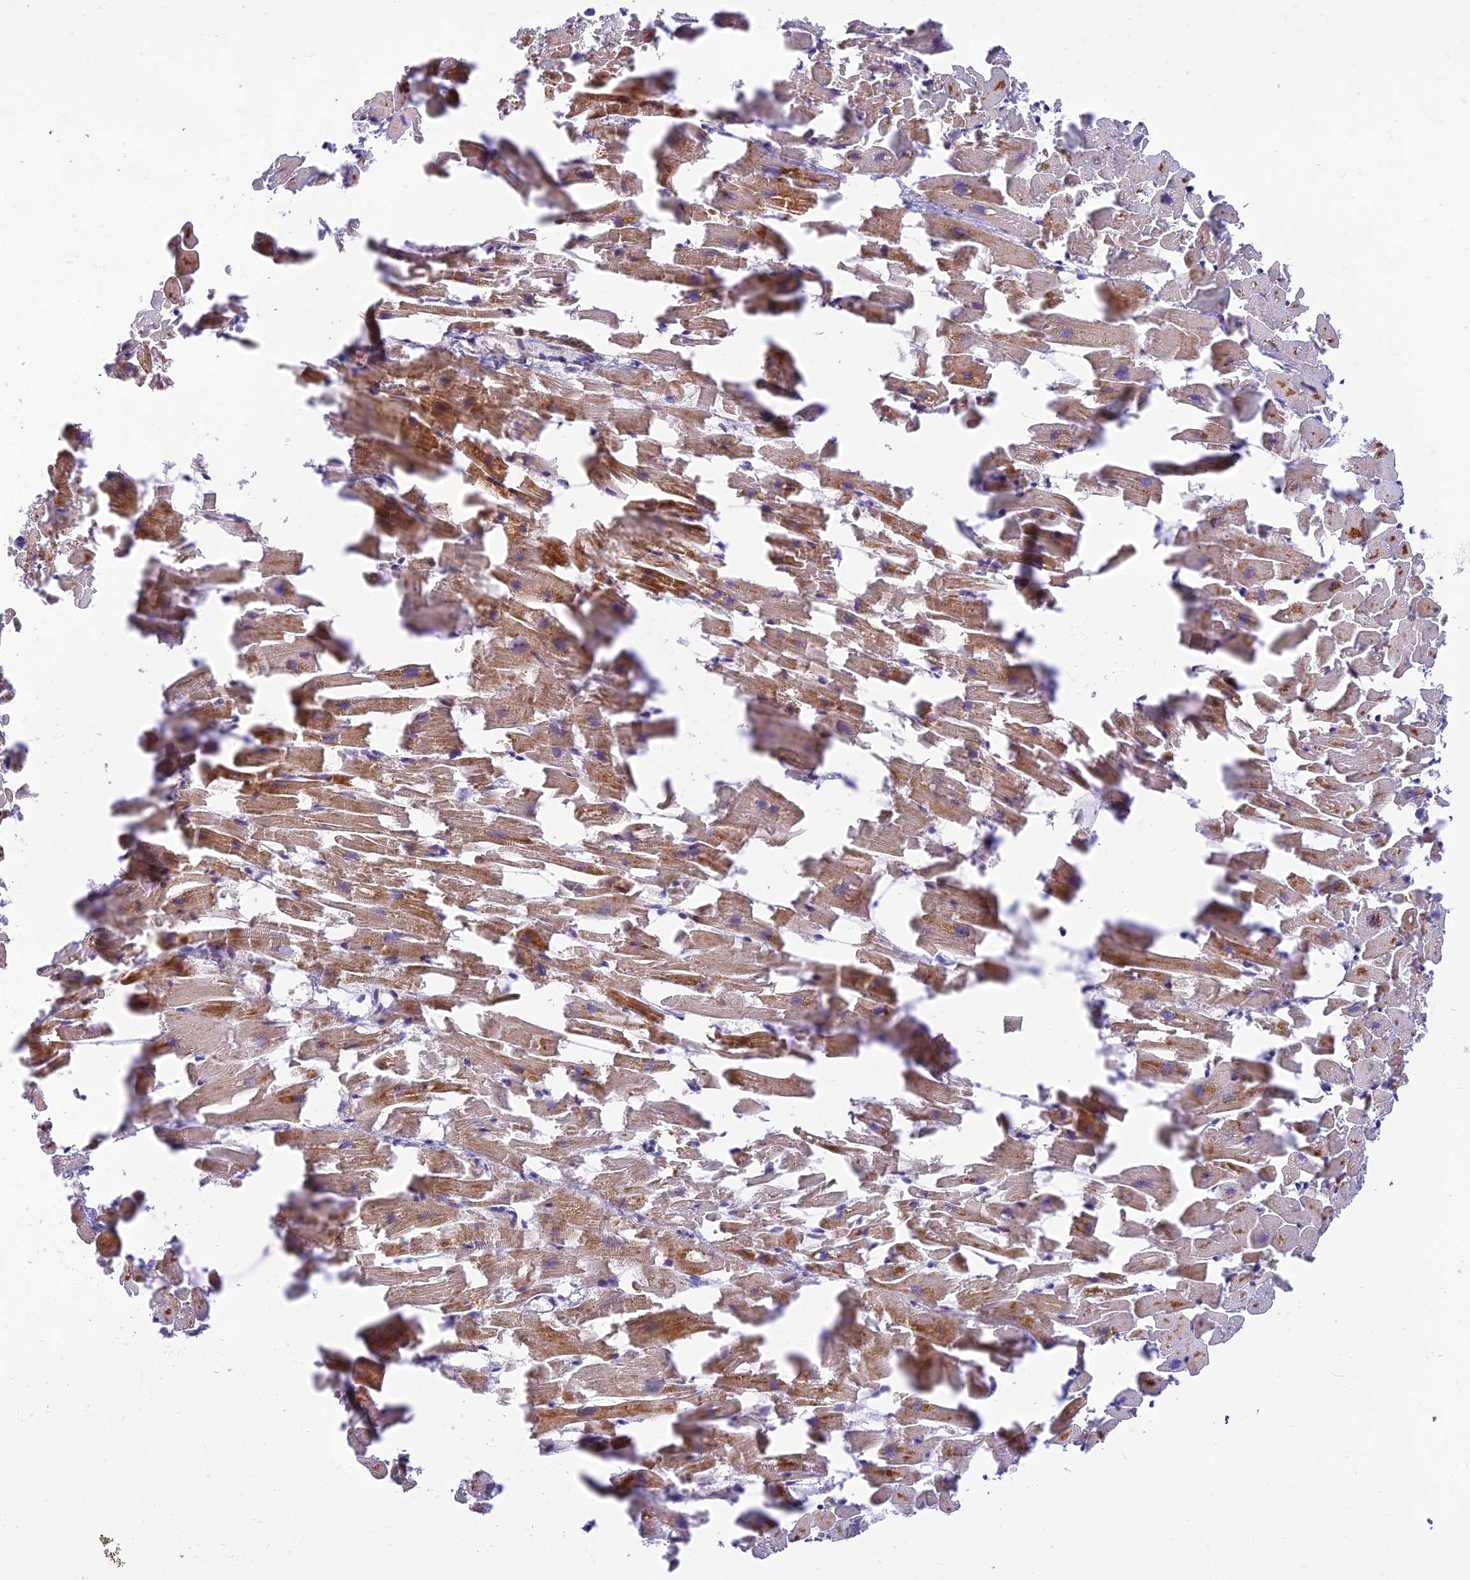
{"staining": {"intensity": "moderate", "quantity": ">75%", "location": "cytoplasmic/membranous"}, "tissue": "heart muscle", "cell_type": "Cardiomyocytes", "image_type": "normal", "snomed": [{"axis": "morphology", "description": "Normal tissue, NOS"}, {"axis": "topography", "description": "Heart"}], "caption": "Immunohistochemistry of benign human heart muscle exhibits medium levels of moderate cytoplasmic/membranous positivity in about >75% of cardiomyocytes.", "gene": "CLIP4", "patient": {"sex": "female", "age": 64}}